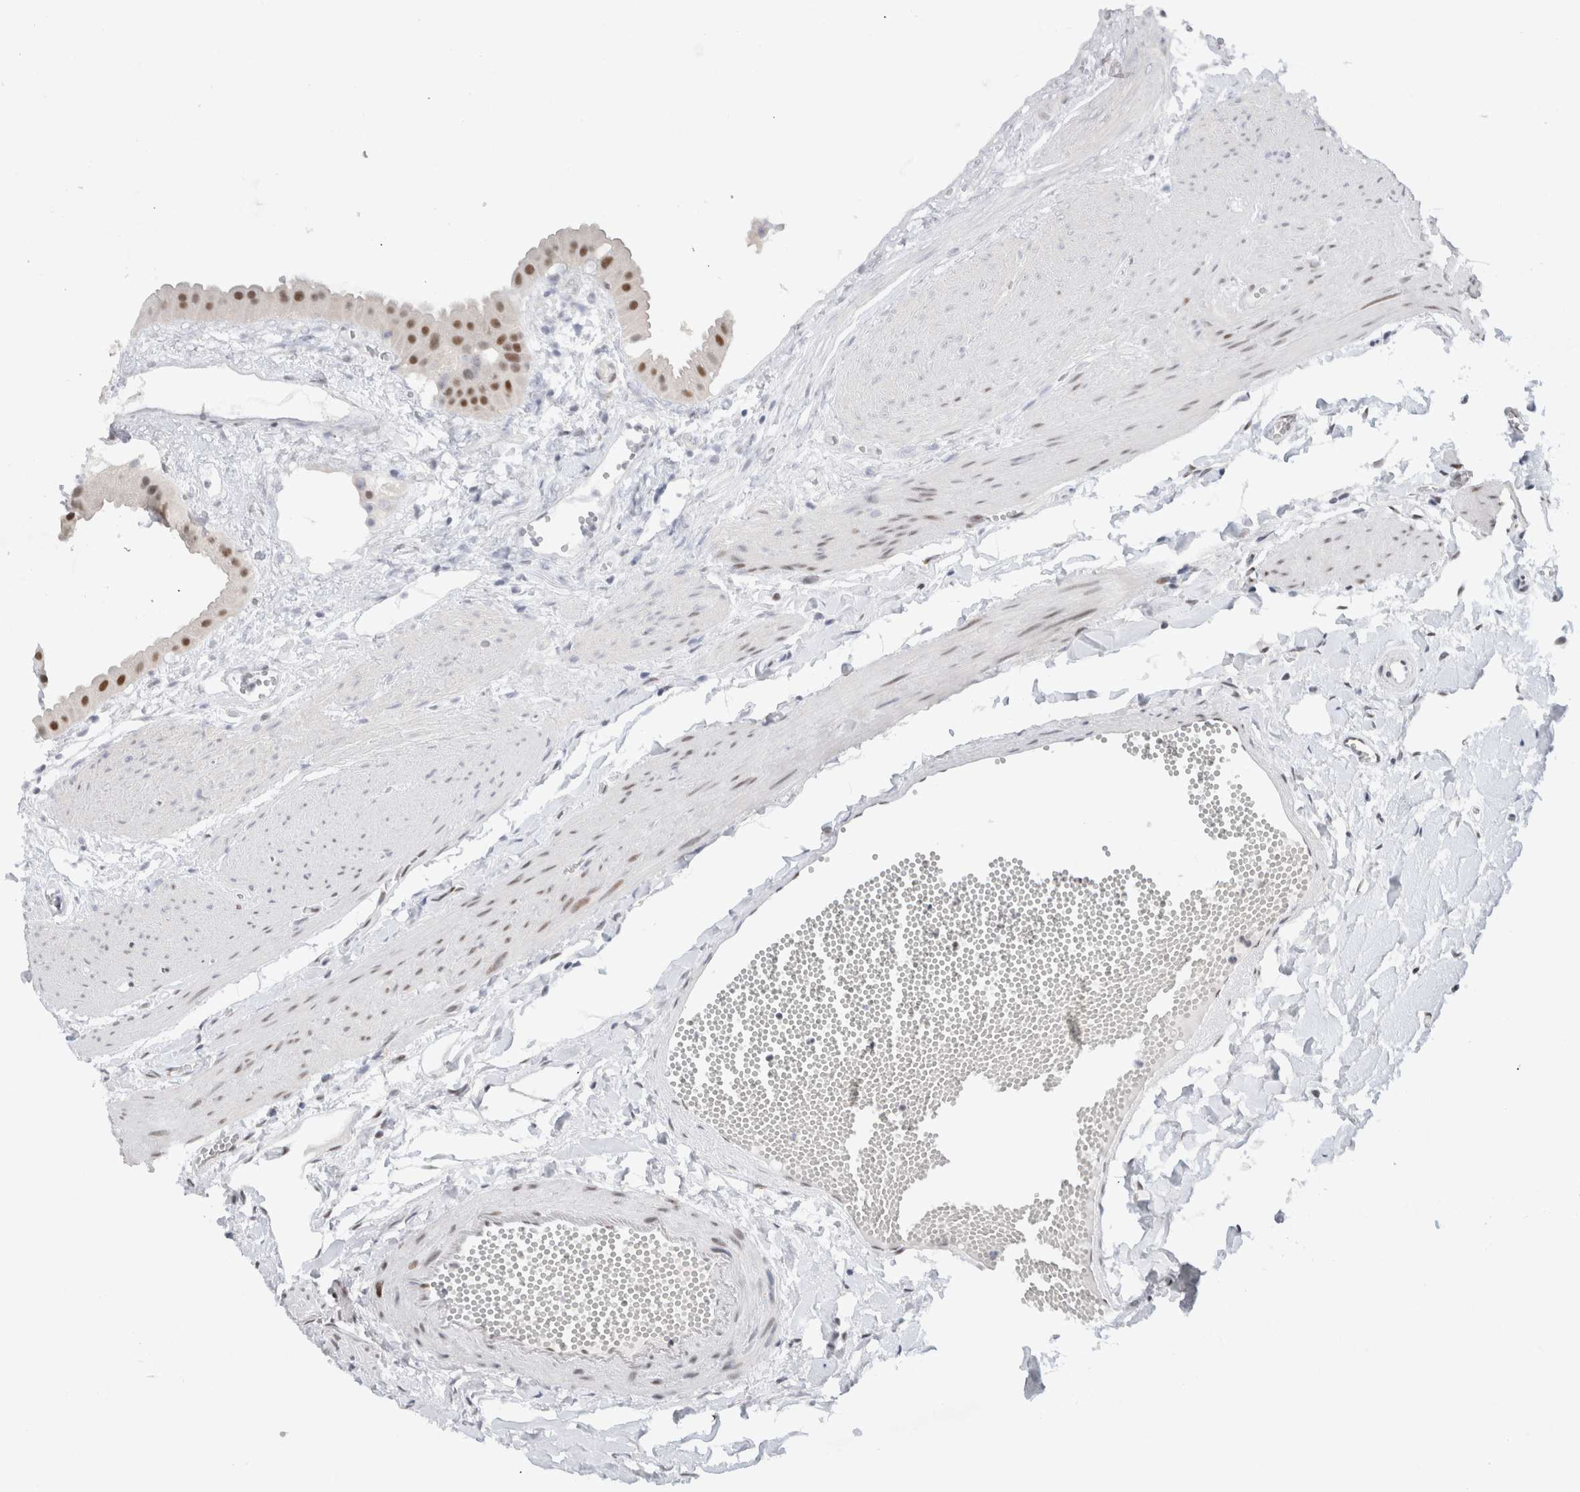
{"staining": {"intensity": "strong", "quantity": ">75%", "location": "nuclear"}, "tissue": "gallbladder", "cell_type": "Glandular cells", "image_type": "normal", "snomed": [{"axis": "morphology", "description": "Normal tissue, NOS"}, {"axis": "topography", "description": "Gallbladder"}], "caption": "The photomicrograph demonstrates immunohistochemical staining of unremarkable gallbladder. There is strong nuclear expression is appreciated in approximately >75% of glandular cells. (DAB = brown stain, brightfield microscopy at high magnification).", "gene": "COPS7A", "patient": {"sex": "female", "age": 64}}